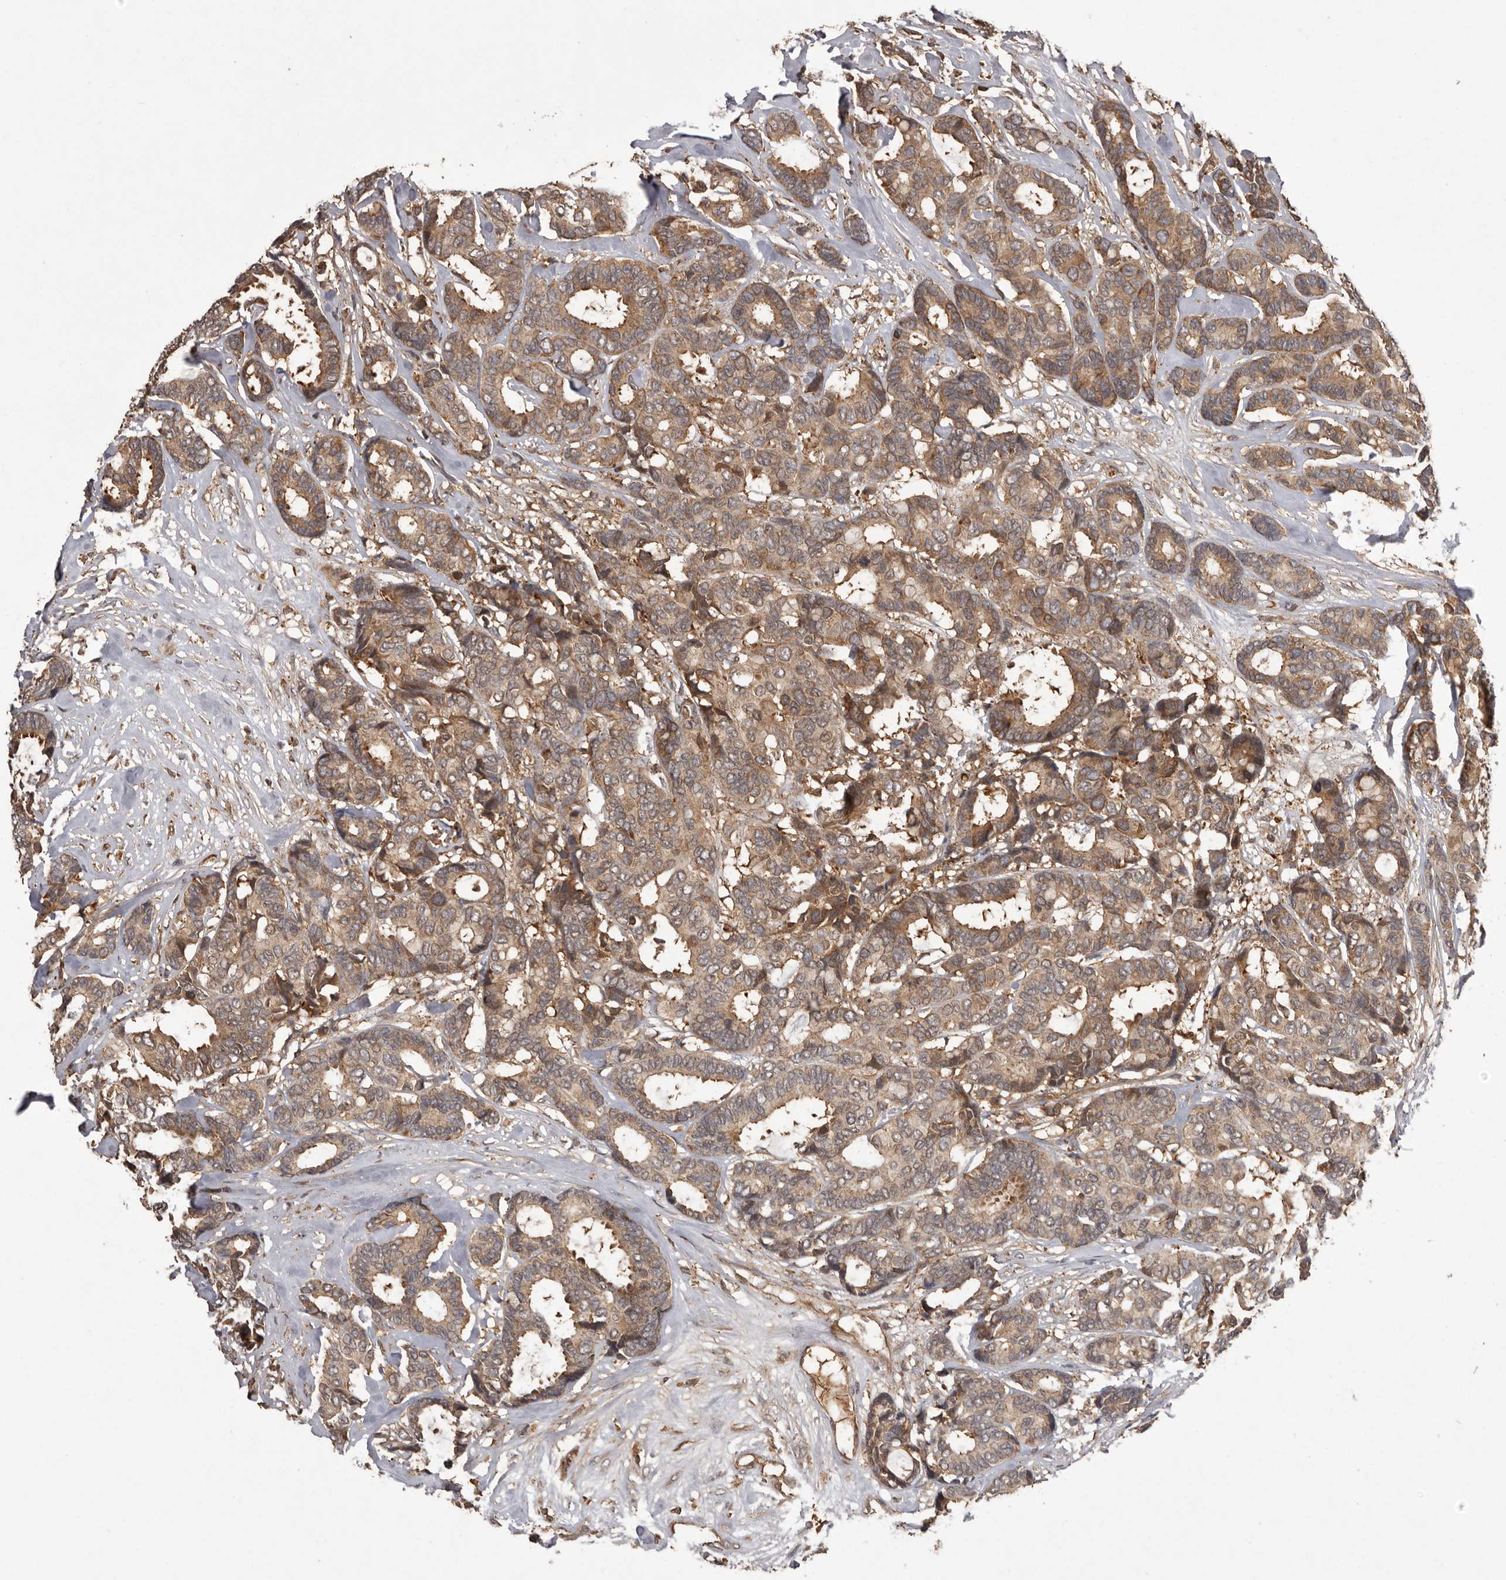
{"staining": {"intensity": "moderate", "quantity": ">75%", "location": "cytoplasmic/membranous"}, "tissue": "breast cancer", "cell_type": "Tumor cells", "image_type": "cancer", "snomed": [{"axis": "morphology", "description": "Duct carcinoma"}, {"axis": "topography", "description": "Breast"}], "caption": "Brown immunohistochemical staining in breast cancer shows moderate cytoplasmic/membranous positivity in approximately >75% of tumor cells.", "gene": "SLC22A3", "patient": {"sex": "female", "age": 87}}